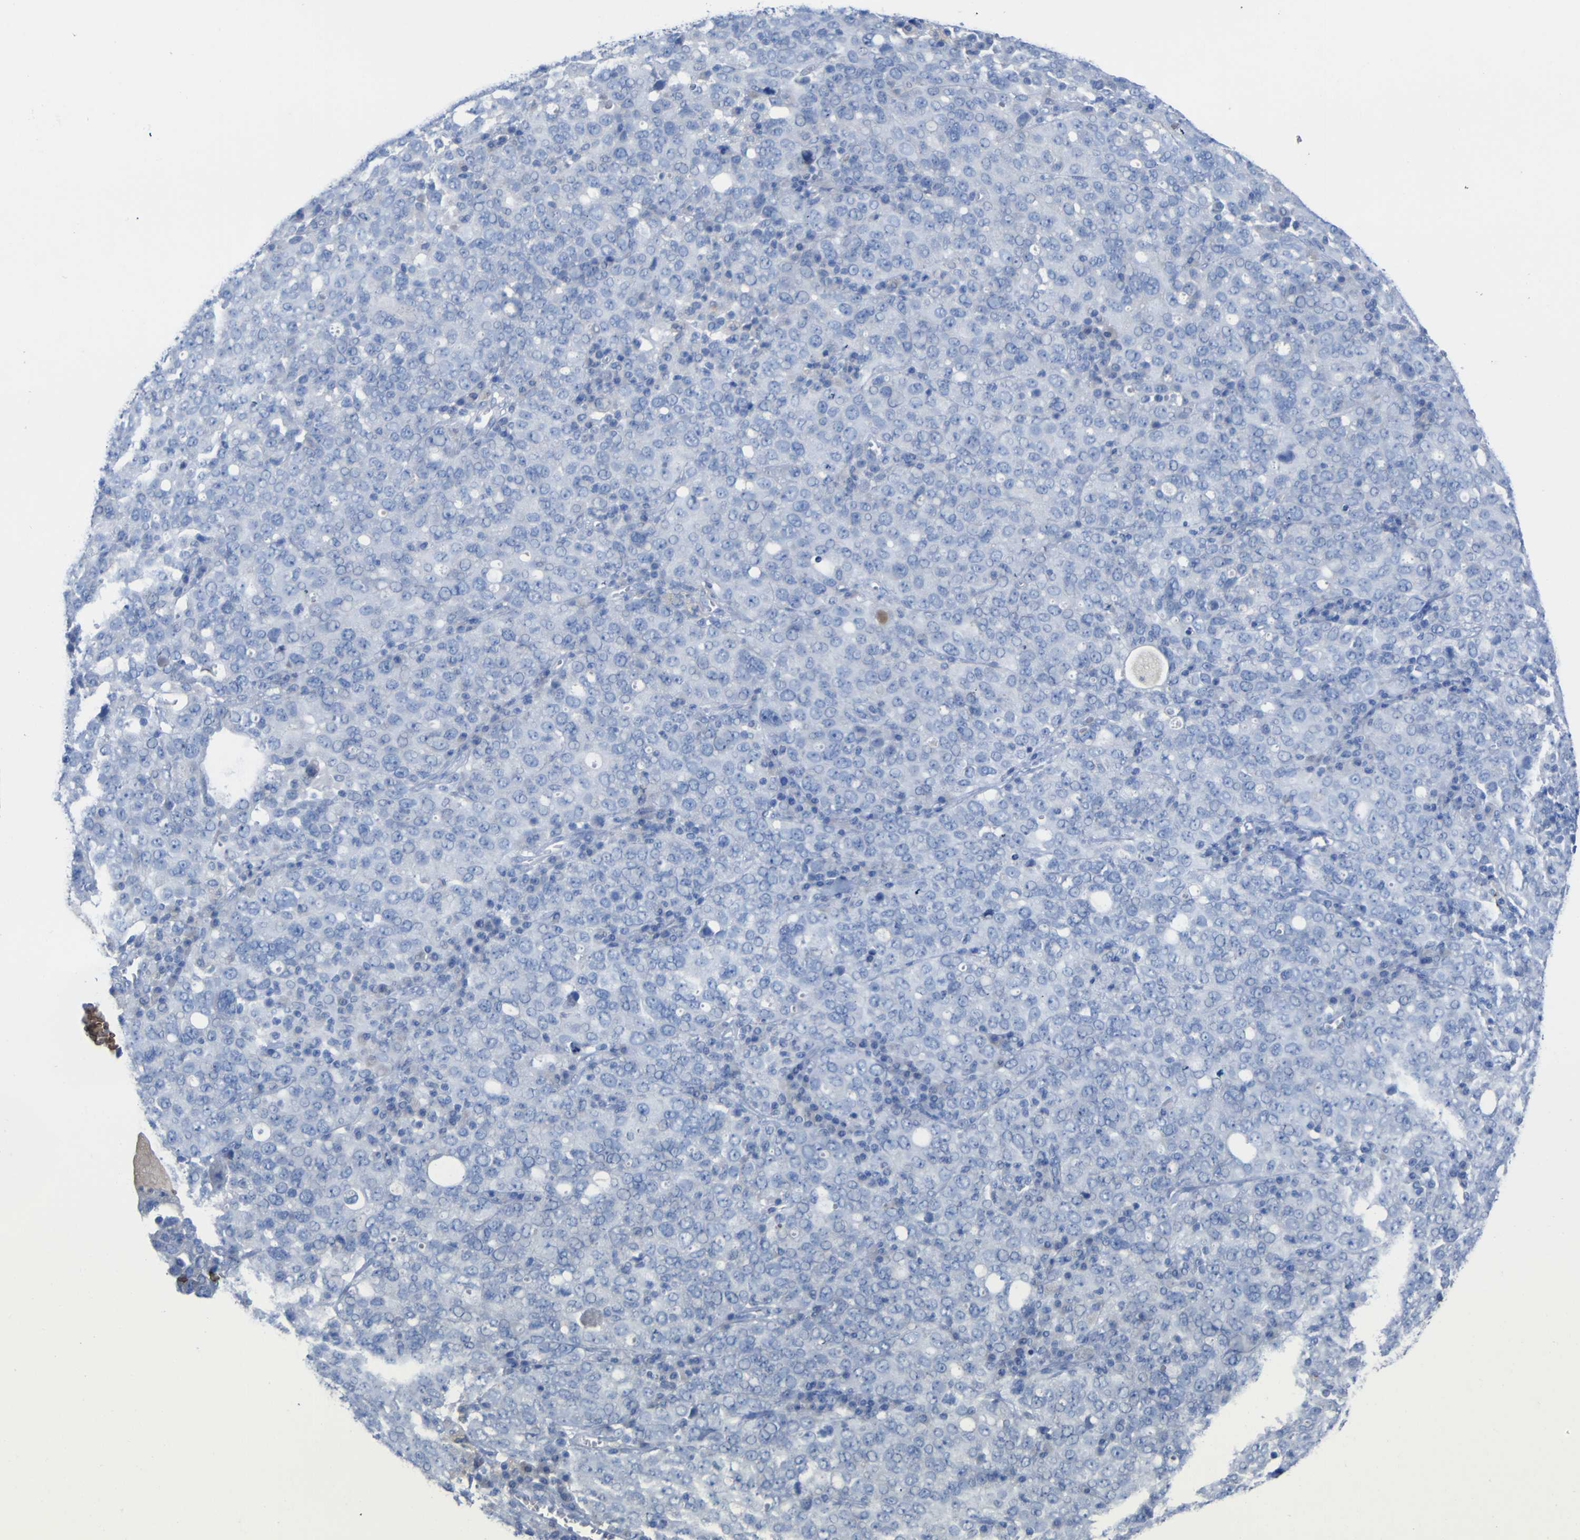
{"staining": {"intensity": "negative", "quantity": "none", "location": "none"}, "tissue": "ovarian cancer", "cell_type": "Tumor cells", "image_type": "cancer", "snomed": [{"axis": "morphology", "description": "Carcinoma, endometroid"}, {"axis": "topography", "description": "Ovary"}], "caption": "A histopathology image of ovarian cancer stained for a protein reveals no brown staining in tumor cells.", "gene": "GCM1", "patient": {"sex": "female", "age": 62}}